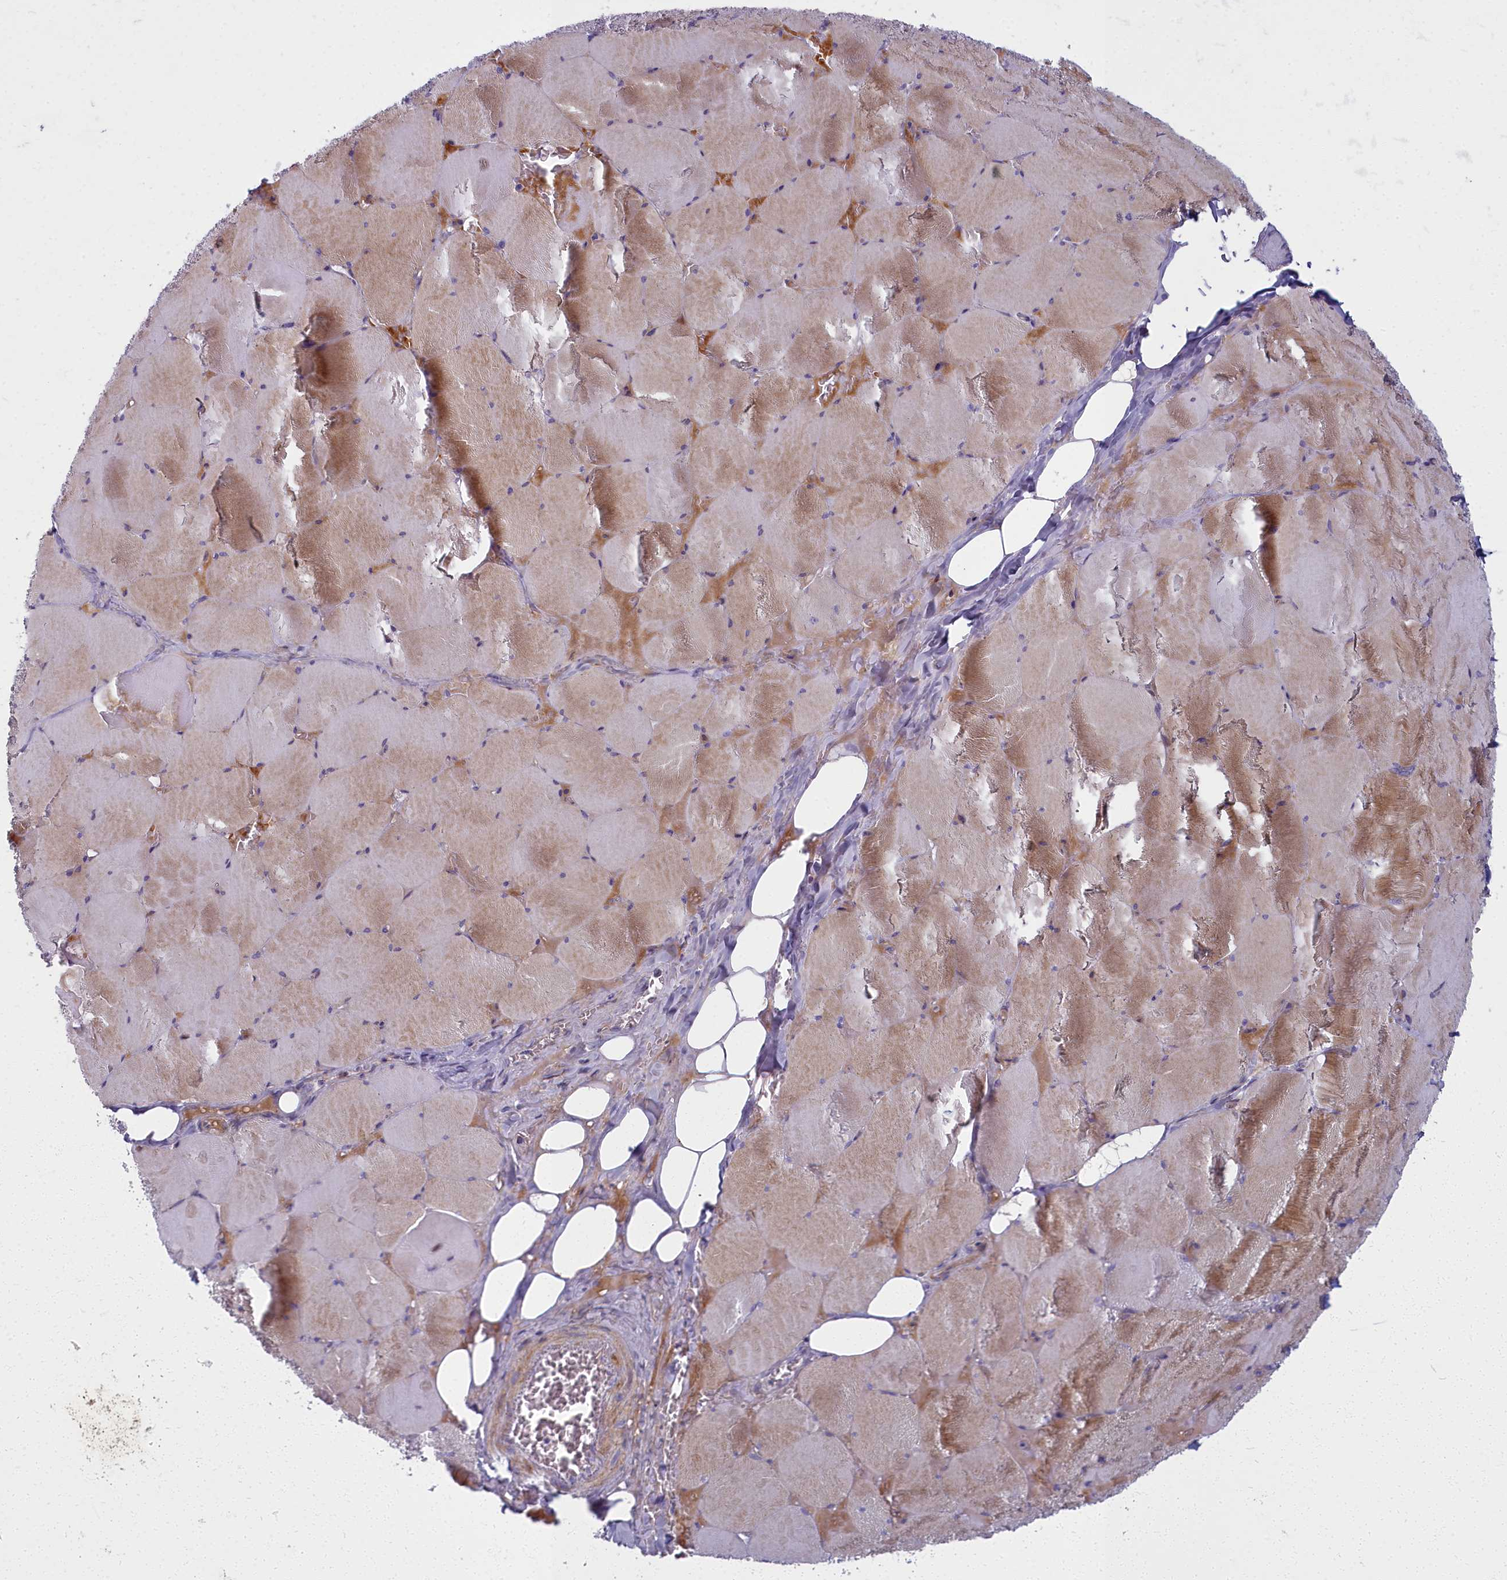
{"staining": {"intensity": "moderate", "quantity": ">75%", "location": "cytoplasmic/membranous"}, "tissue": "skeletal muscle", "cell_type": "Myocytes", "image_type": "normal", "snomed": [{"axis": "morphology", "description": "Normal tissue, NOS"}, {"axis": "topography", "description": "Skeletal muscle"}, {"axis": "topography", "description": "Head-Neck"}], "caption": "Myocytes exhibit moderate cytoplasmic/membranous positivity in about >75% of cells in unremarkable skeletal muscle. Using DAB (3,3'-diaminobenzidine) (brown) and hematoxylin (blue) stains, captured at high magnification using brightfield microscopy.", "gene": "ARL15", "patient": {"sex": "male", "age": 66}}